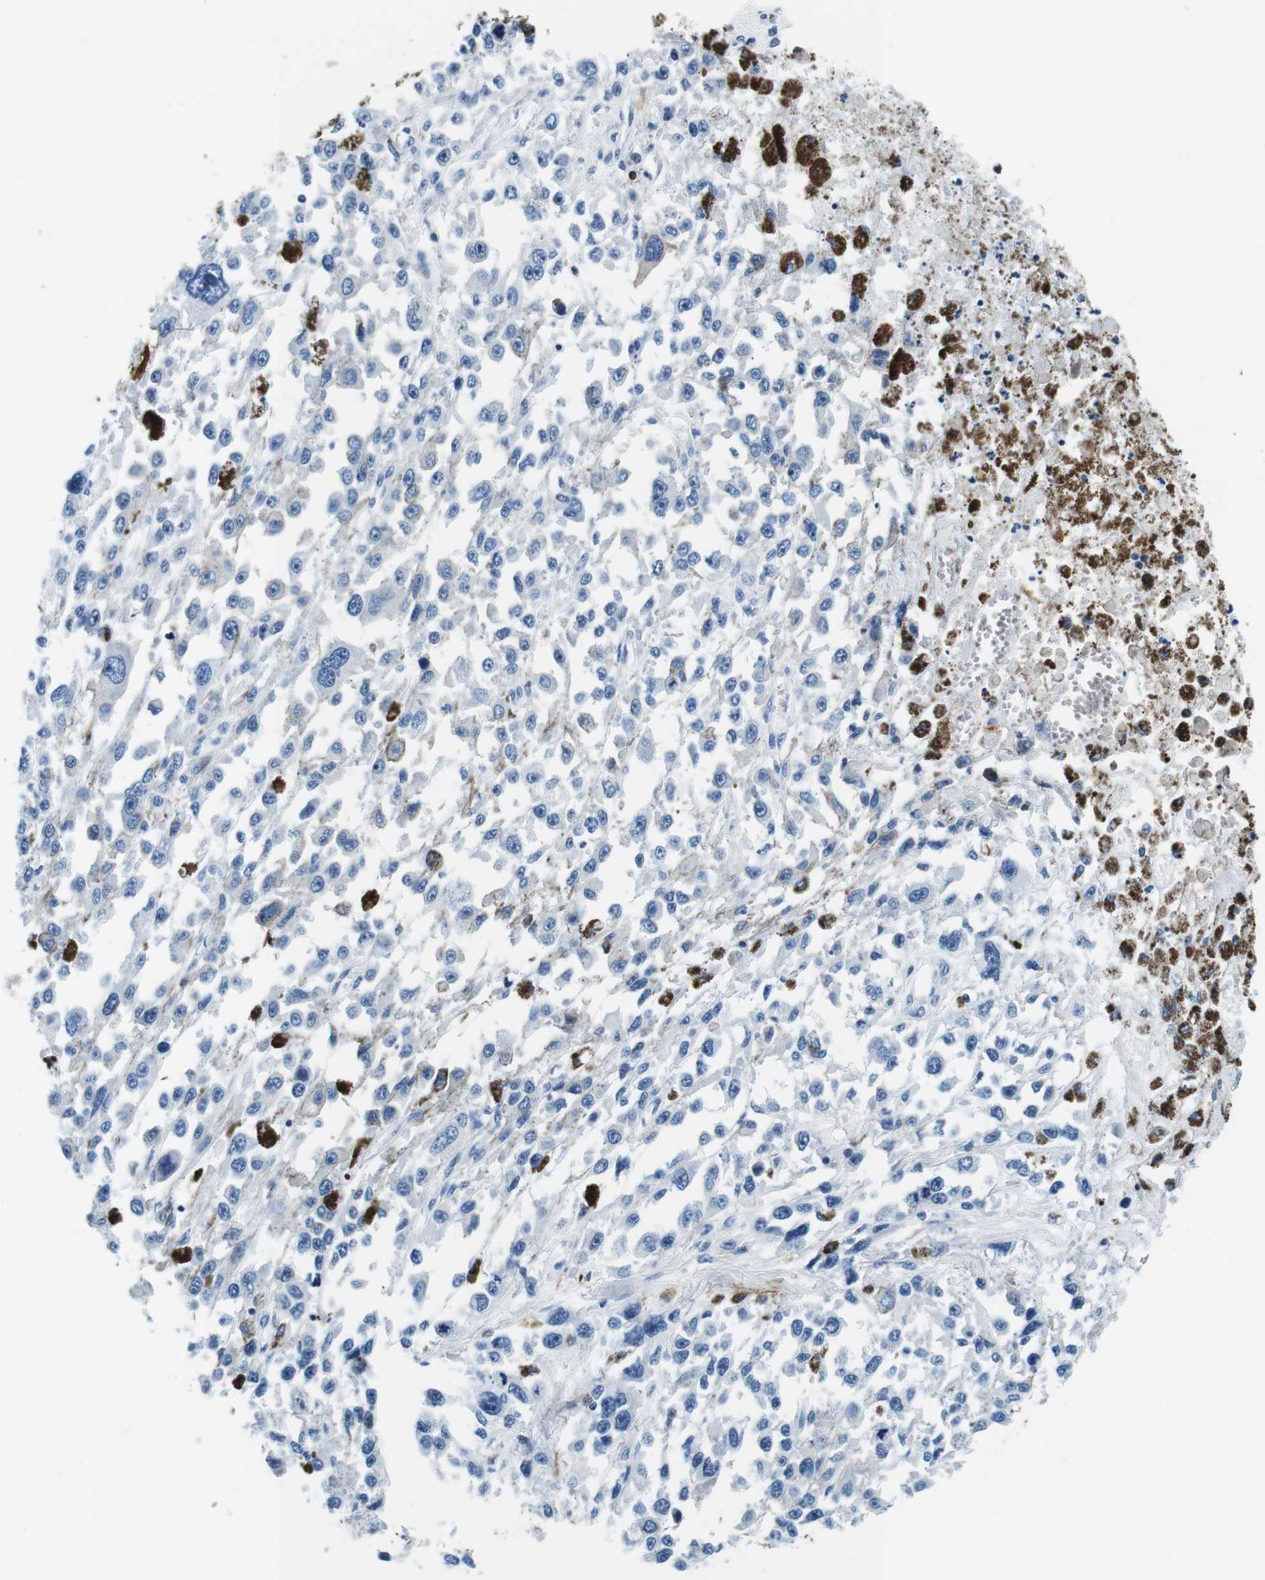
{"staining": {"intensity": "negative", "quantity": "none", "location": "none"}, "tissue": "melanoma", "cell_type": "Tumor cells", "image_type": "cancer", "snomed": [{"axis": "morphology", "description": "Malignant melanoma, Metastatic site"}, {"axis": "topography", "description": "Lymph node"}], "caption": "Image shows no significant protein staining in tumor cells of melanoma.", "gene": "HLA-DRB1", "patient": {"sex": "male", "age": 59}}